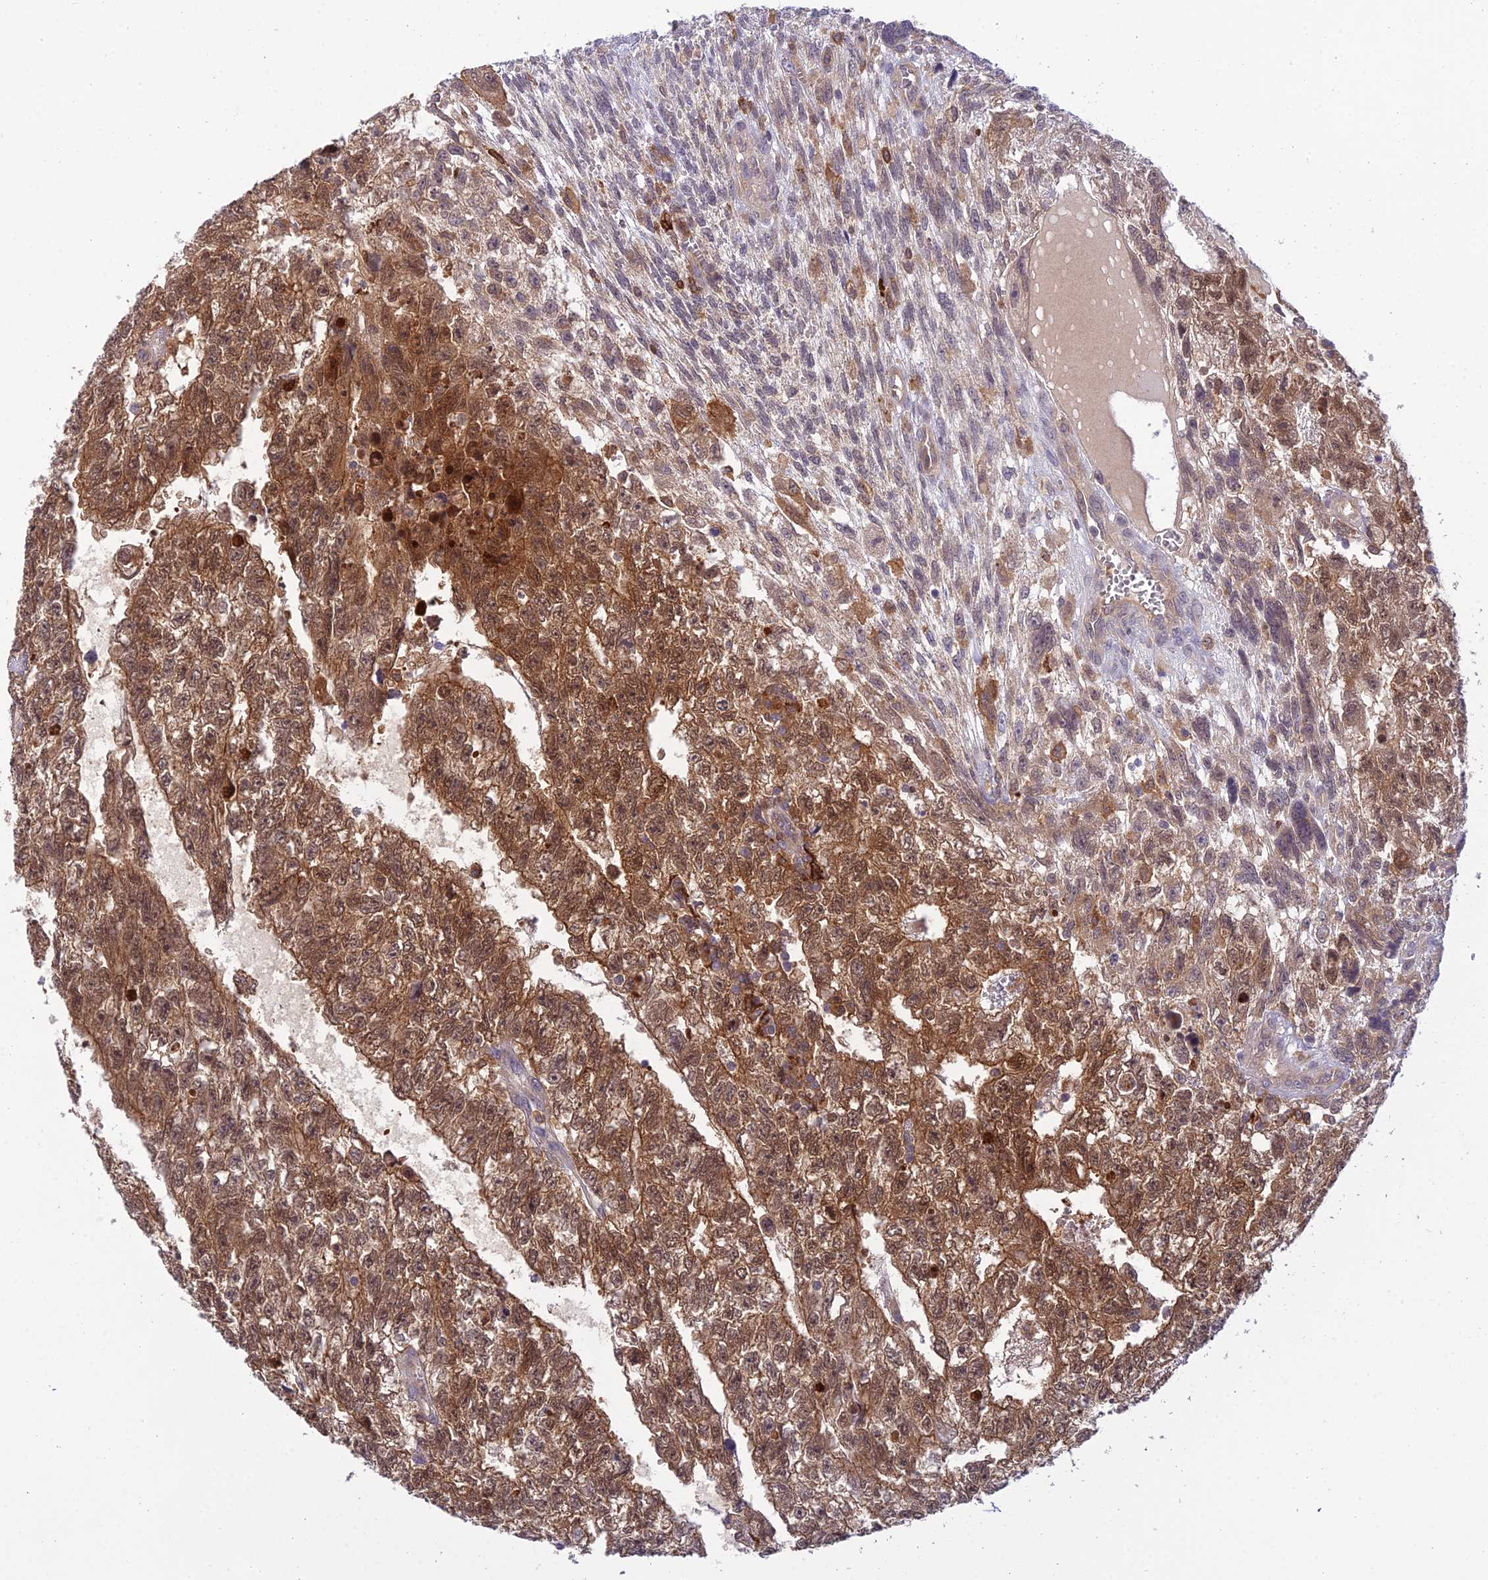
{"staining": {"intensity": "moderate", "quantity": ">75%", "location": "cytoplasmic/membranous,nuclear"}, "tissue": "testis cancer", "cell_type": "Tumor cells", "image_type": "cancer", "snomed": [{"axis": "morphology", "description": "Carcinoma, Embryonal, NOS"}, {"axis": "topography", "description": "Testis"}], "caption": "Protein expression analysis of testis cancer shows moderate cytoplasmic/membranous and nuclear staining in about >75% of tumor cells.", "gene": "UBE2G1", "patient": {"sex": "male", "age": 26}}